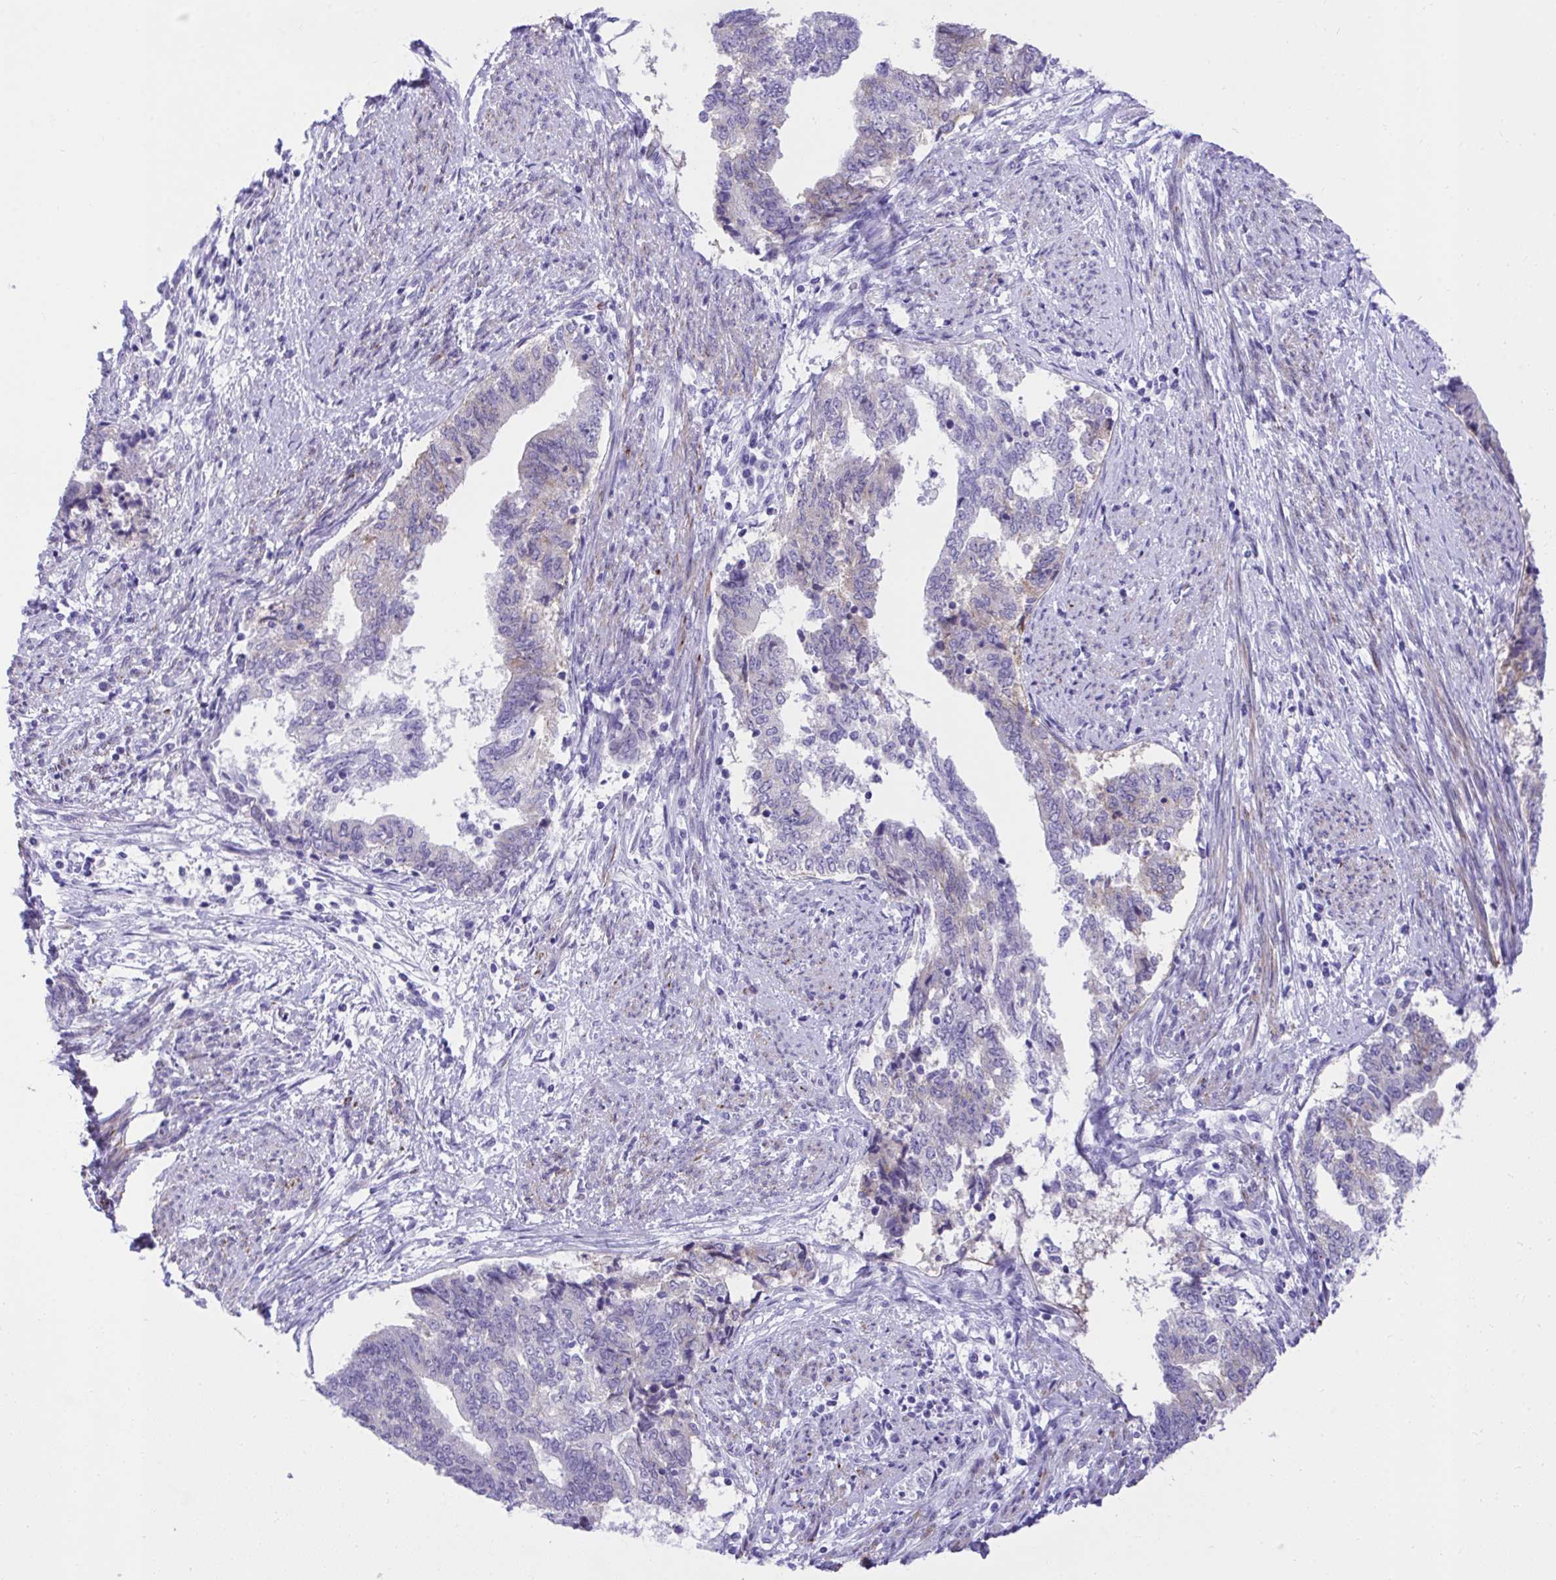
{"staining": {"intensity": "negative", "quantity": "none", "location": "none"}, "tissue": "endometrial cancer", "cell_type": "Tumor cells", "image_type": "cancer", "snomed": [{"axis": "morphology", "description": "Adenocarcinoma, NOS"}, {"axis": "topography", "description": "Endometrium"}], "caption": "IHC of endometrial adenocarcinoma reveals no expression in tumor cells.", "gene": "KCNN4", "patient": {"sex": "female", "age": 65}}